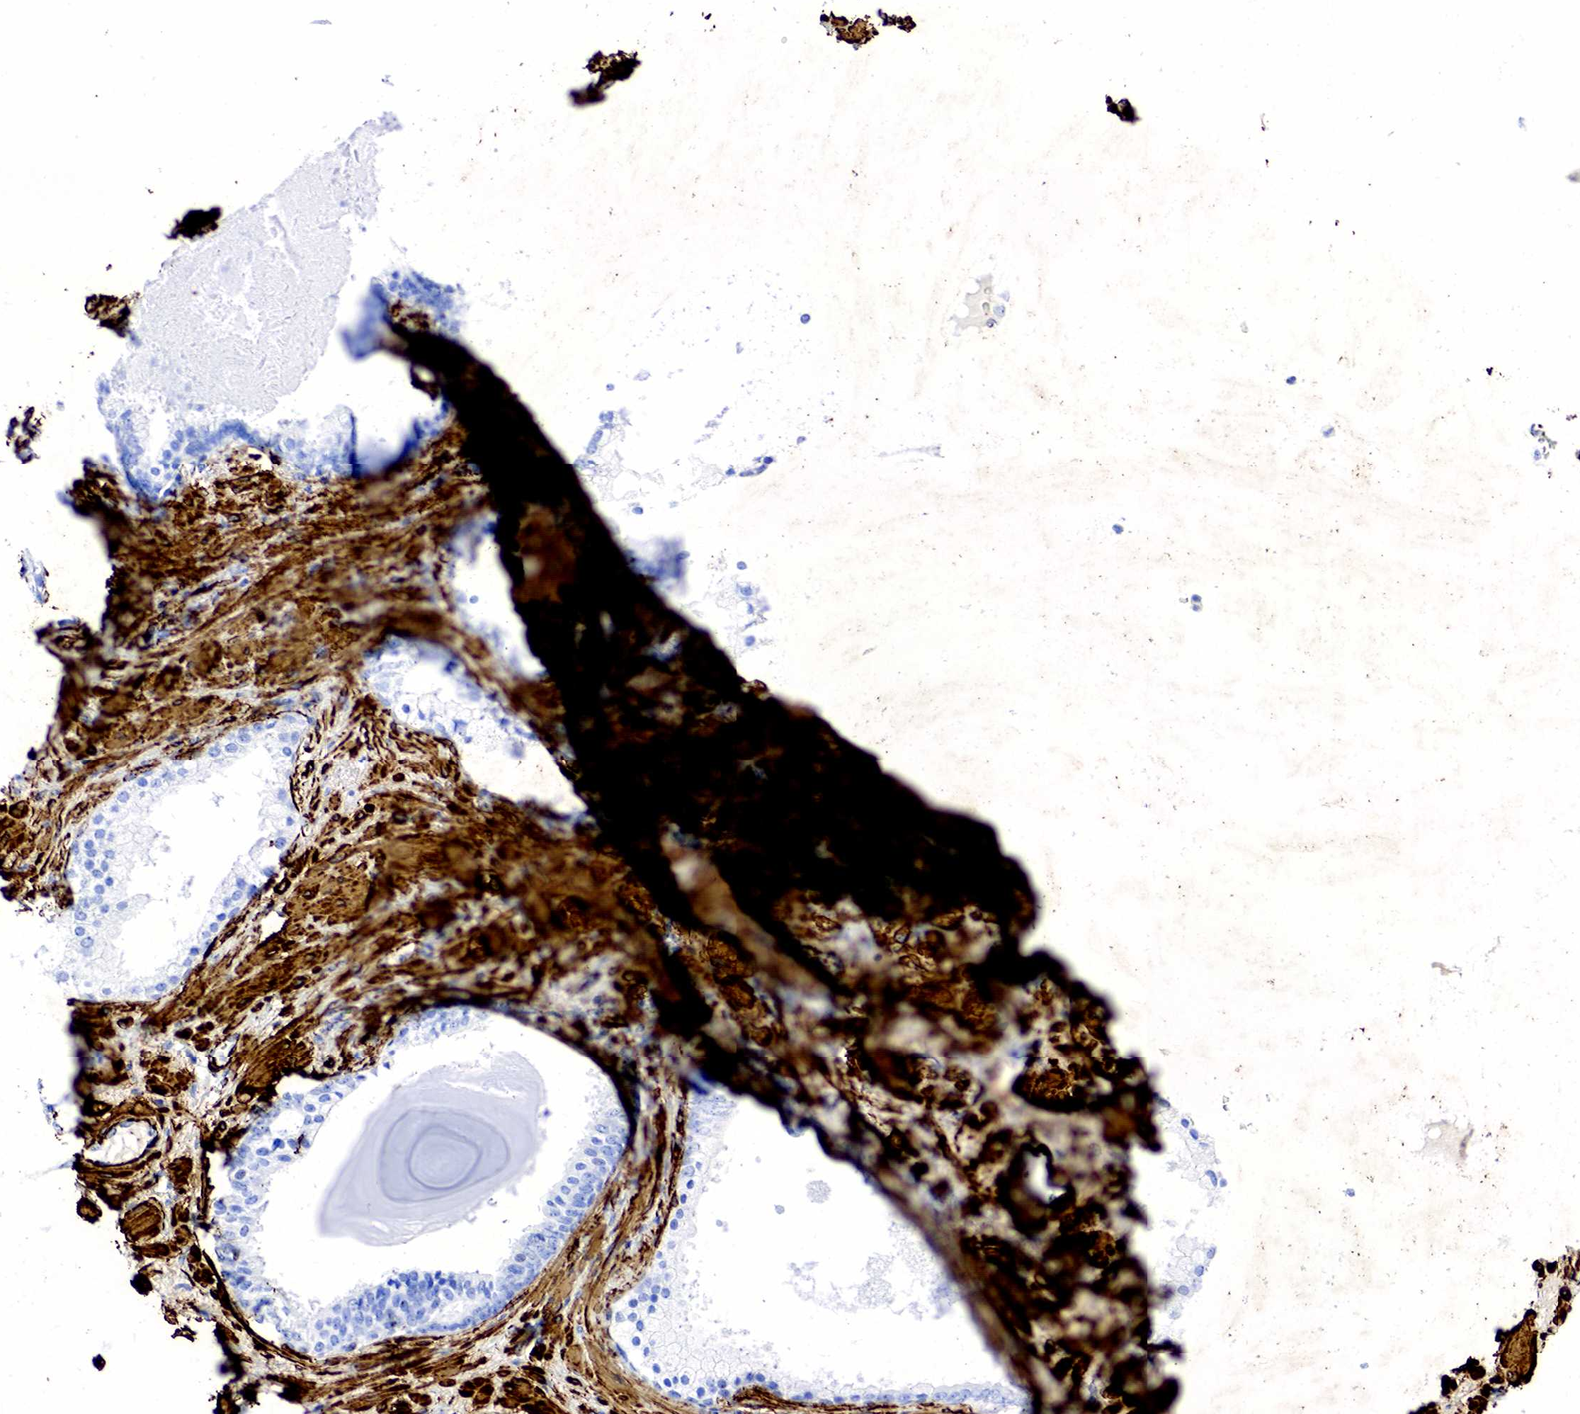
{"staining": {"intensity": "negative", "quantity": "none", "location": "none"}, "tissue": "prostate", "cell_type": "Glandular cells", "image_type": "normal", "snomed": [{"axis": "morphology", "description": "Normal tissue, NOS"}, {"axis": "topography", "description": "Prostate"}], "caption": "Protein analysis of normal prostate shows no significant staining in glandular cells. (DAB (3,3'-diaminobenzidine) immunohistochemistry with hematoxylin counter stain).", "gene": "ACTA2", "patient": {"sex": "male", "age": 65}}